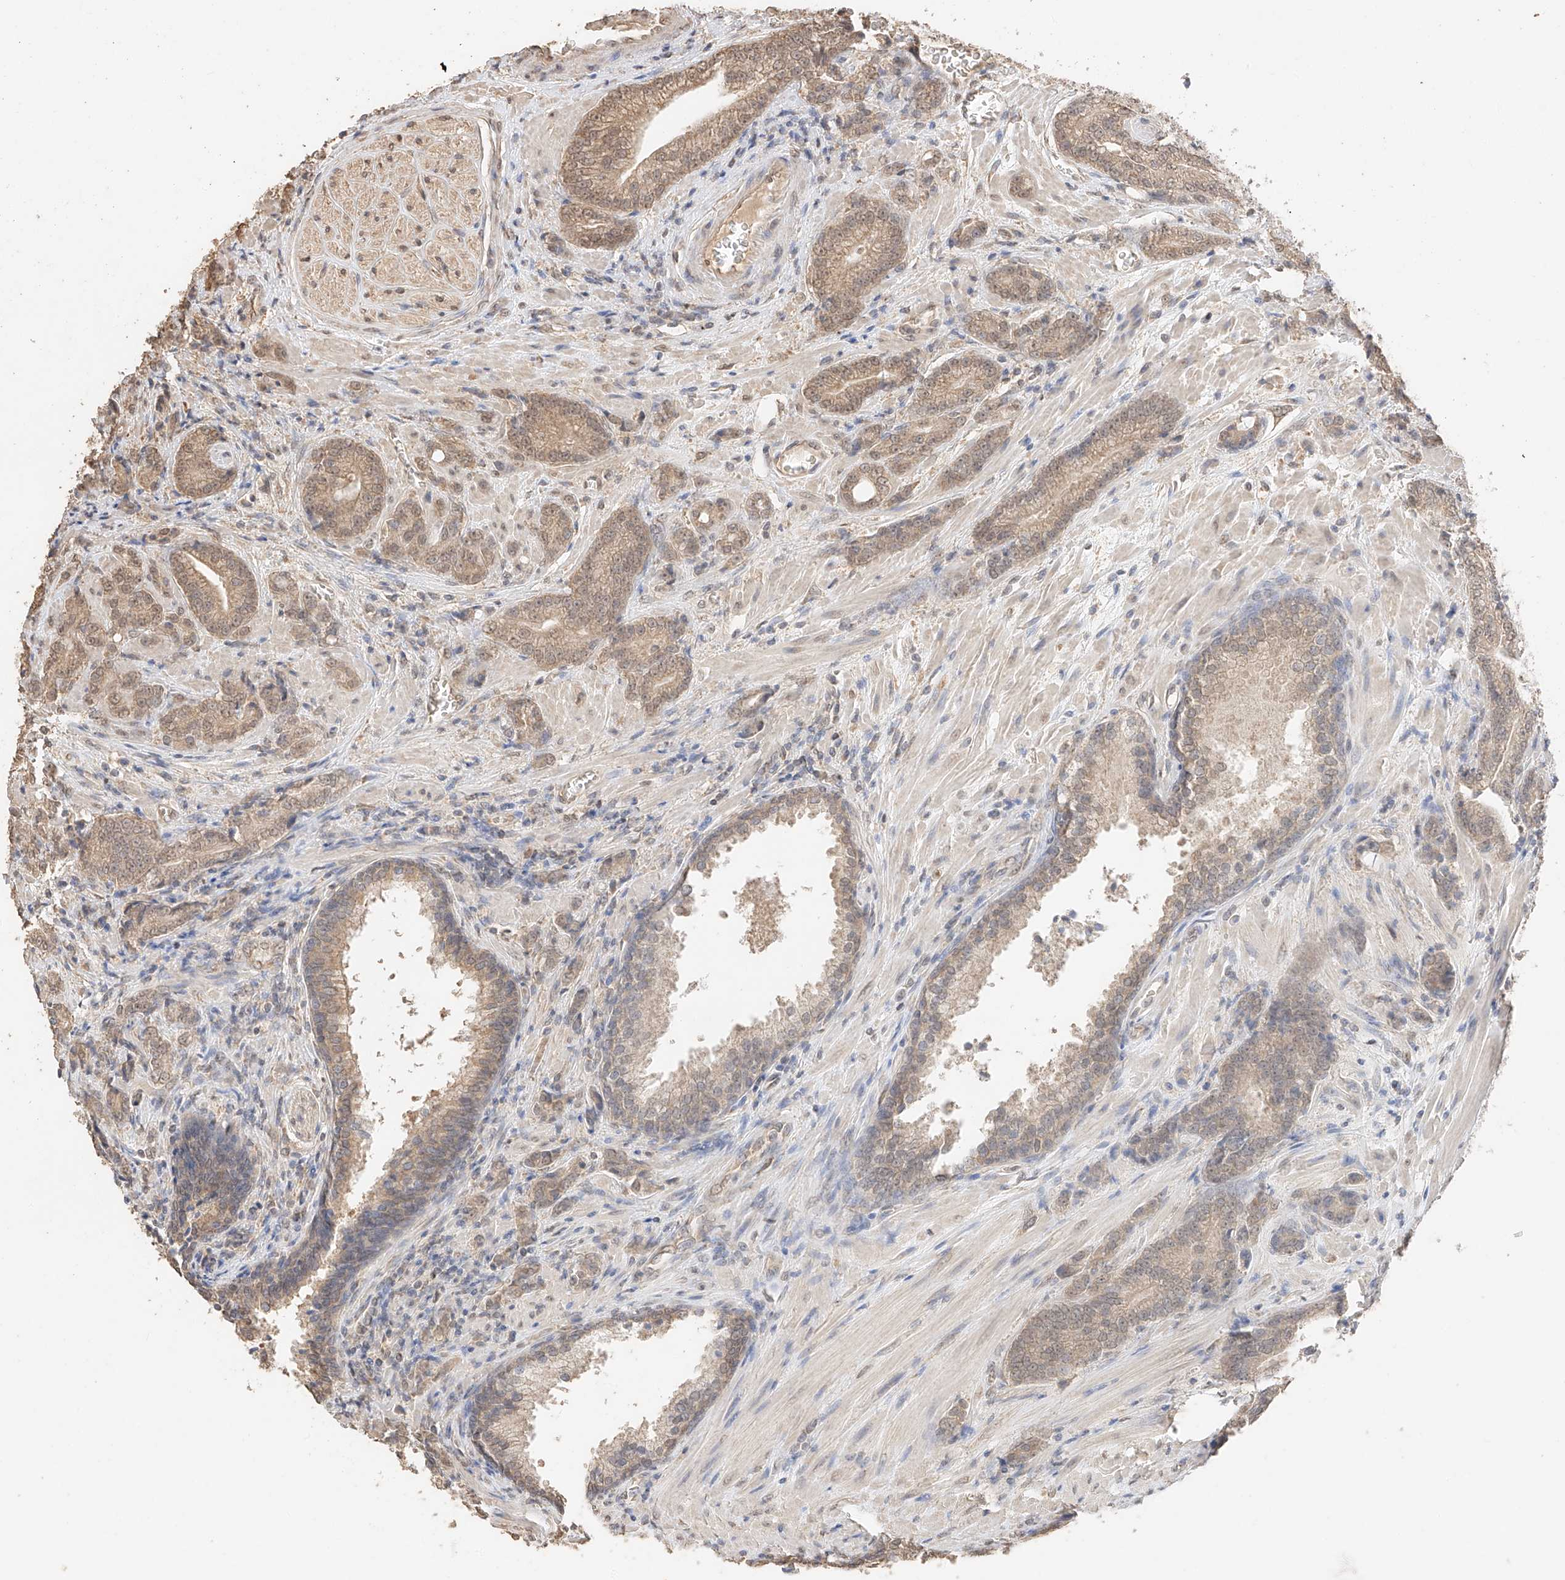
{"staining": {"intensity": "moderate", "quantity": ">75%", "location": "cytoplasmic/membranous,nuclear"}, "tissue": "prostate cancer", "cell_type": "Tumor cells", "image_type": "cancer", "snomed": [{"axis": "morphology", "description": "Adenocarcinoma, High grade"}, {"axis": "topography", "description": "Prostate"}], "caption": "Prostate high-grade adenocarcinoma was stained to show a protein in brown. There is medium levels of moderate cytoplasmic/membranous and nuclear positivity in approximately >75% of tumor cells. (DAB IHC, brown staining for protein, blue staining for nuclei).", "gene": "IL22RA2", "patient": {"sex": "male", "age": 57}}